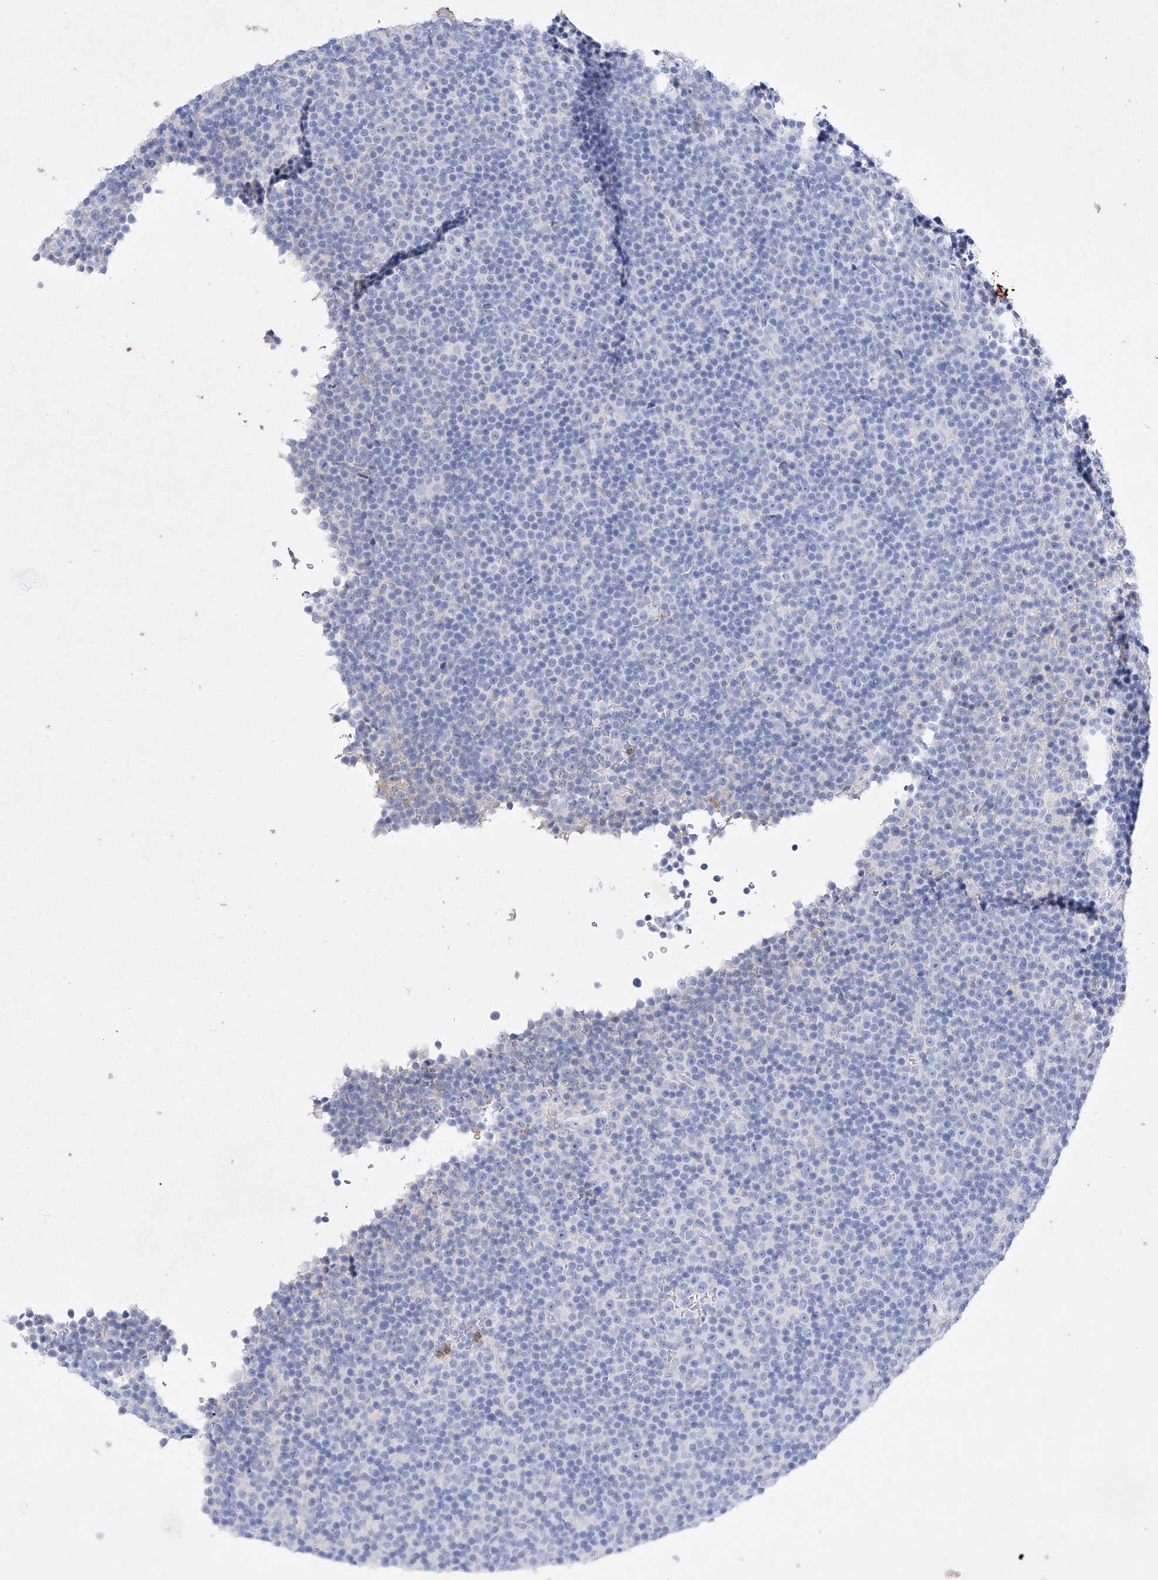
{"staining": {"intensity": "negative", "quantity": "none", "location": "none"}, "tissue": "lymphoma", "cell_type": "Tumor cells", "image_type": "cancer", "snomed": [{"axis": "morphology", "description": "Malignant lymphoma, non-Hodgkin's type, Low grade"}, {"axis": "topography", "description": "Lymph node"}], "caption": "Immunohistochemistry of low-grade malignant lymphoma, non-Hodgkin's type exhibits no positivity in tumor cells. Nuclei are stained in blue.", "gene": "TM7SF2", "patient": {"sex": "female", "age": 67}}